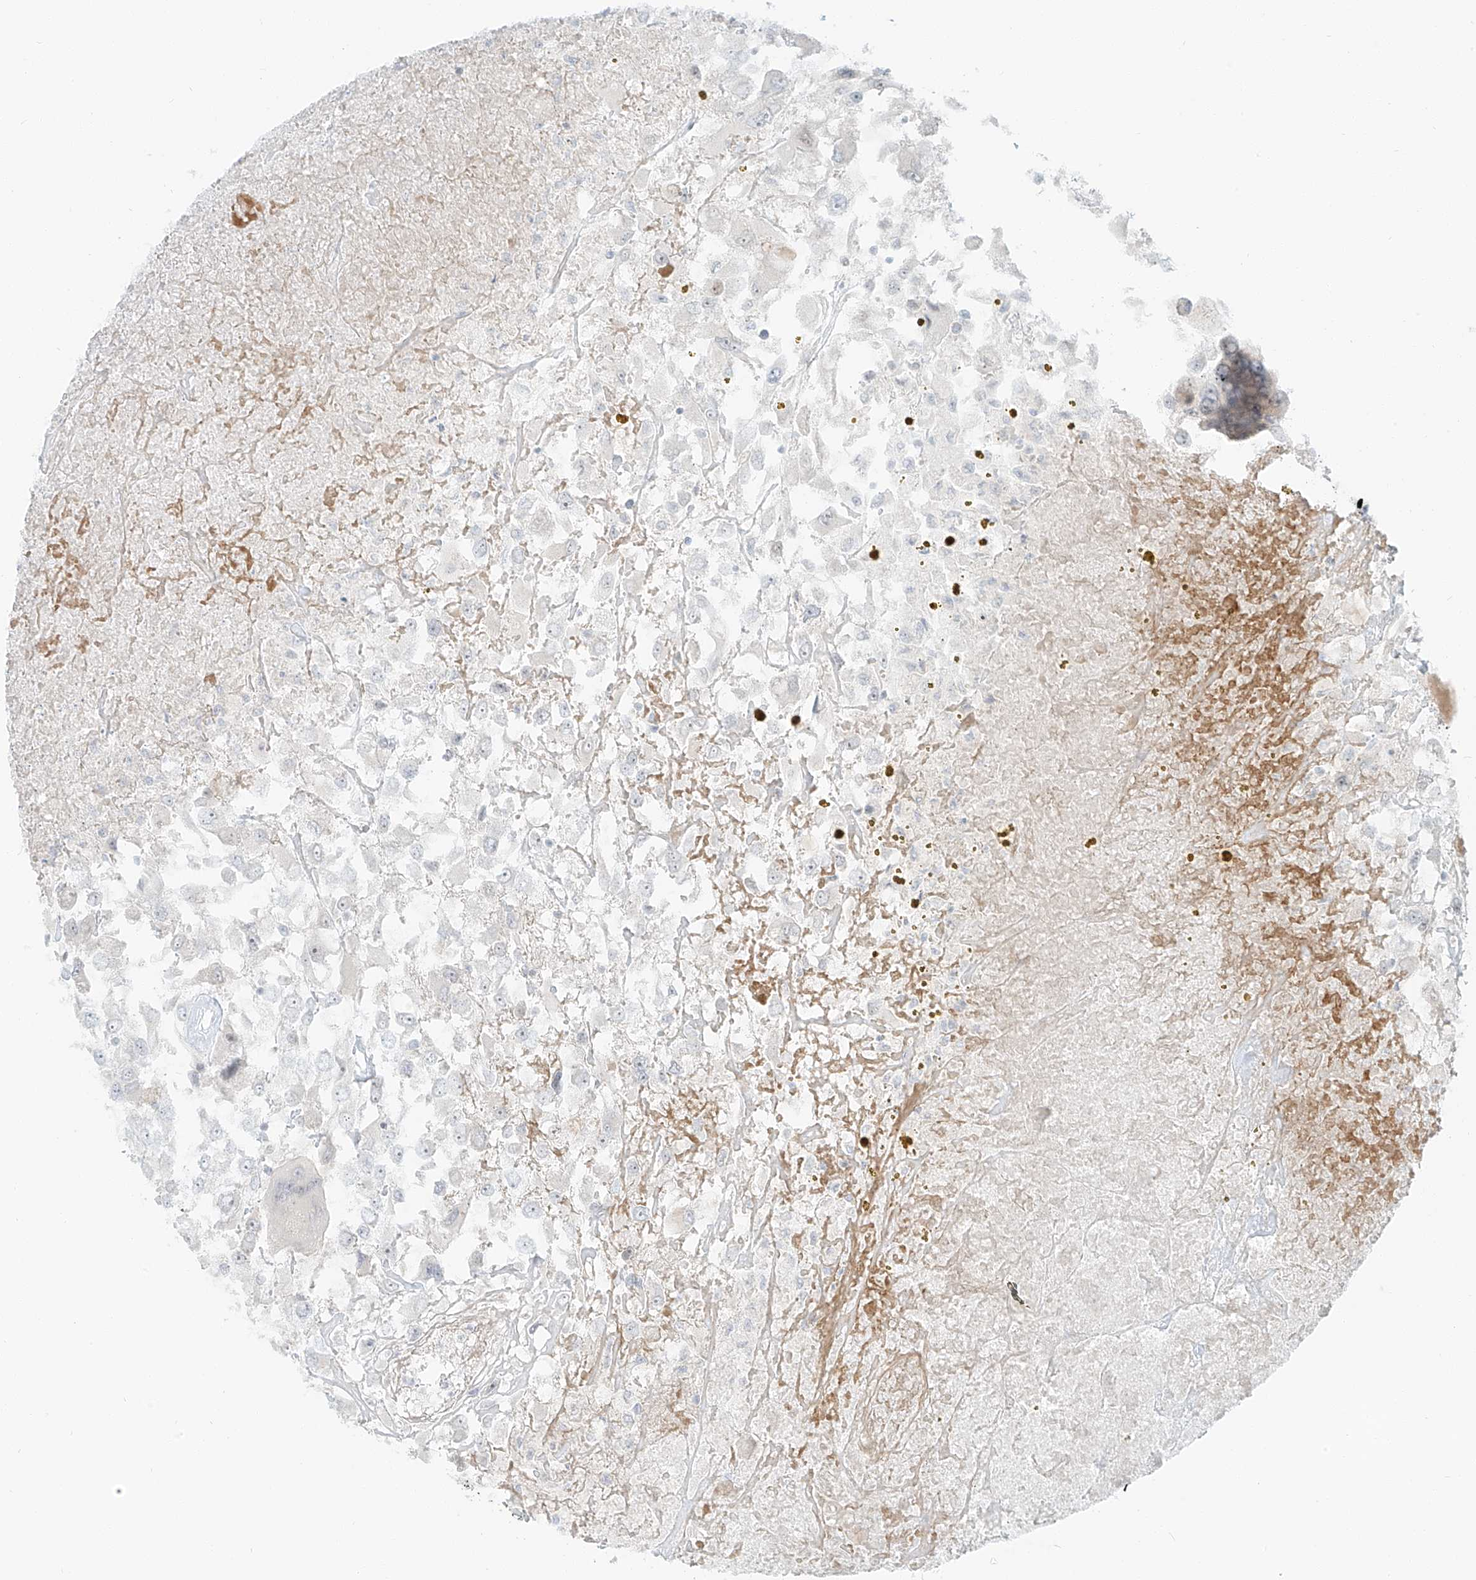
{"staining": {"intensity": "negative", "quantity": "none", "location": "none"}, "tissue": "renal cancer", "cell_type": "Tumor cells", "image_type": "cancer", "snomed": [{"axis": "morphology", "description": "Adenocarcinoma, NOS"}, {"axis": "topography", "description": "Kidney"}], "caption": "Human renal cancer stained for a protein using immunohistochemistry (IHC) exhibits no staining in tumor cells.", "gene": "ZNF774", "patient": {"sex": "female", "age": 52}}